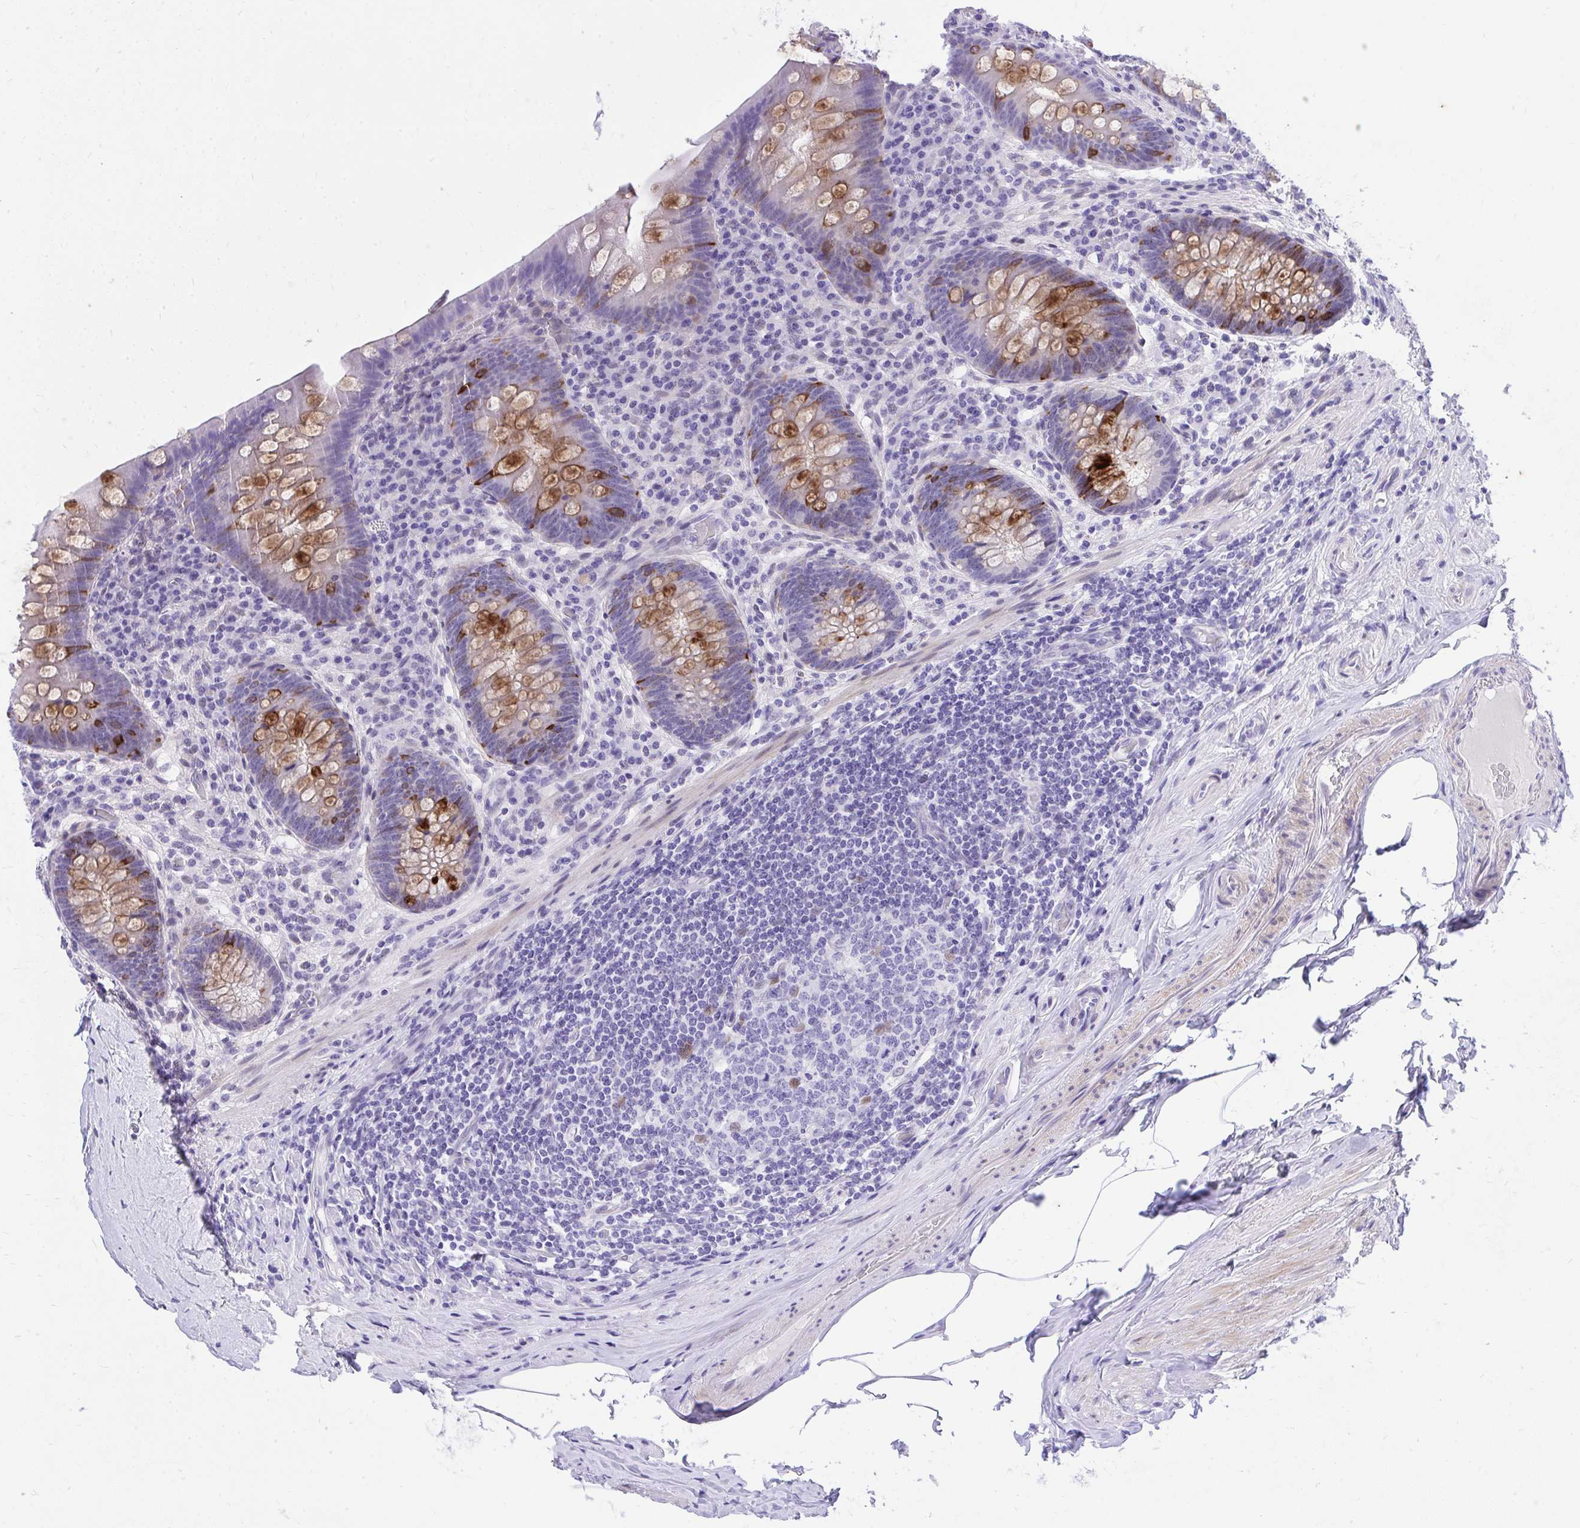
{"staining": {"intensity": "strong", "quantity": "<25%", "location": "cytoplasmic/membranous"}, "tissue": "appendix", "cell_type": "Glandular cells", "image_type": "normal", "snomed": [{"axis": "morphology", "description": "Normal tissue, NOS"}, {"axis": "topography", "description": "Appendix"}], "caption": "DAB (3,3'-diaminobenzidine) immunohistochemical staining of unremarkable appendix exhibits strong cytoplasmic/membranous protein staining in about <25% of glandular cells.", "gene": "KLK1", "patient": {"sex": "male", "age": 71}}